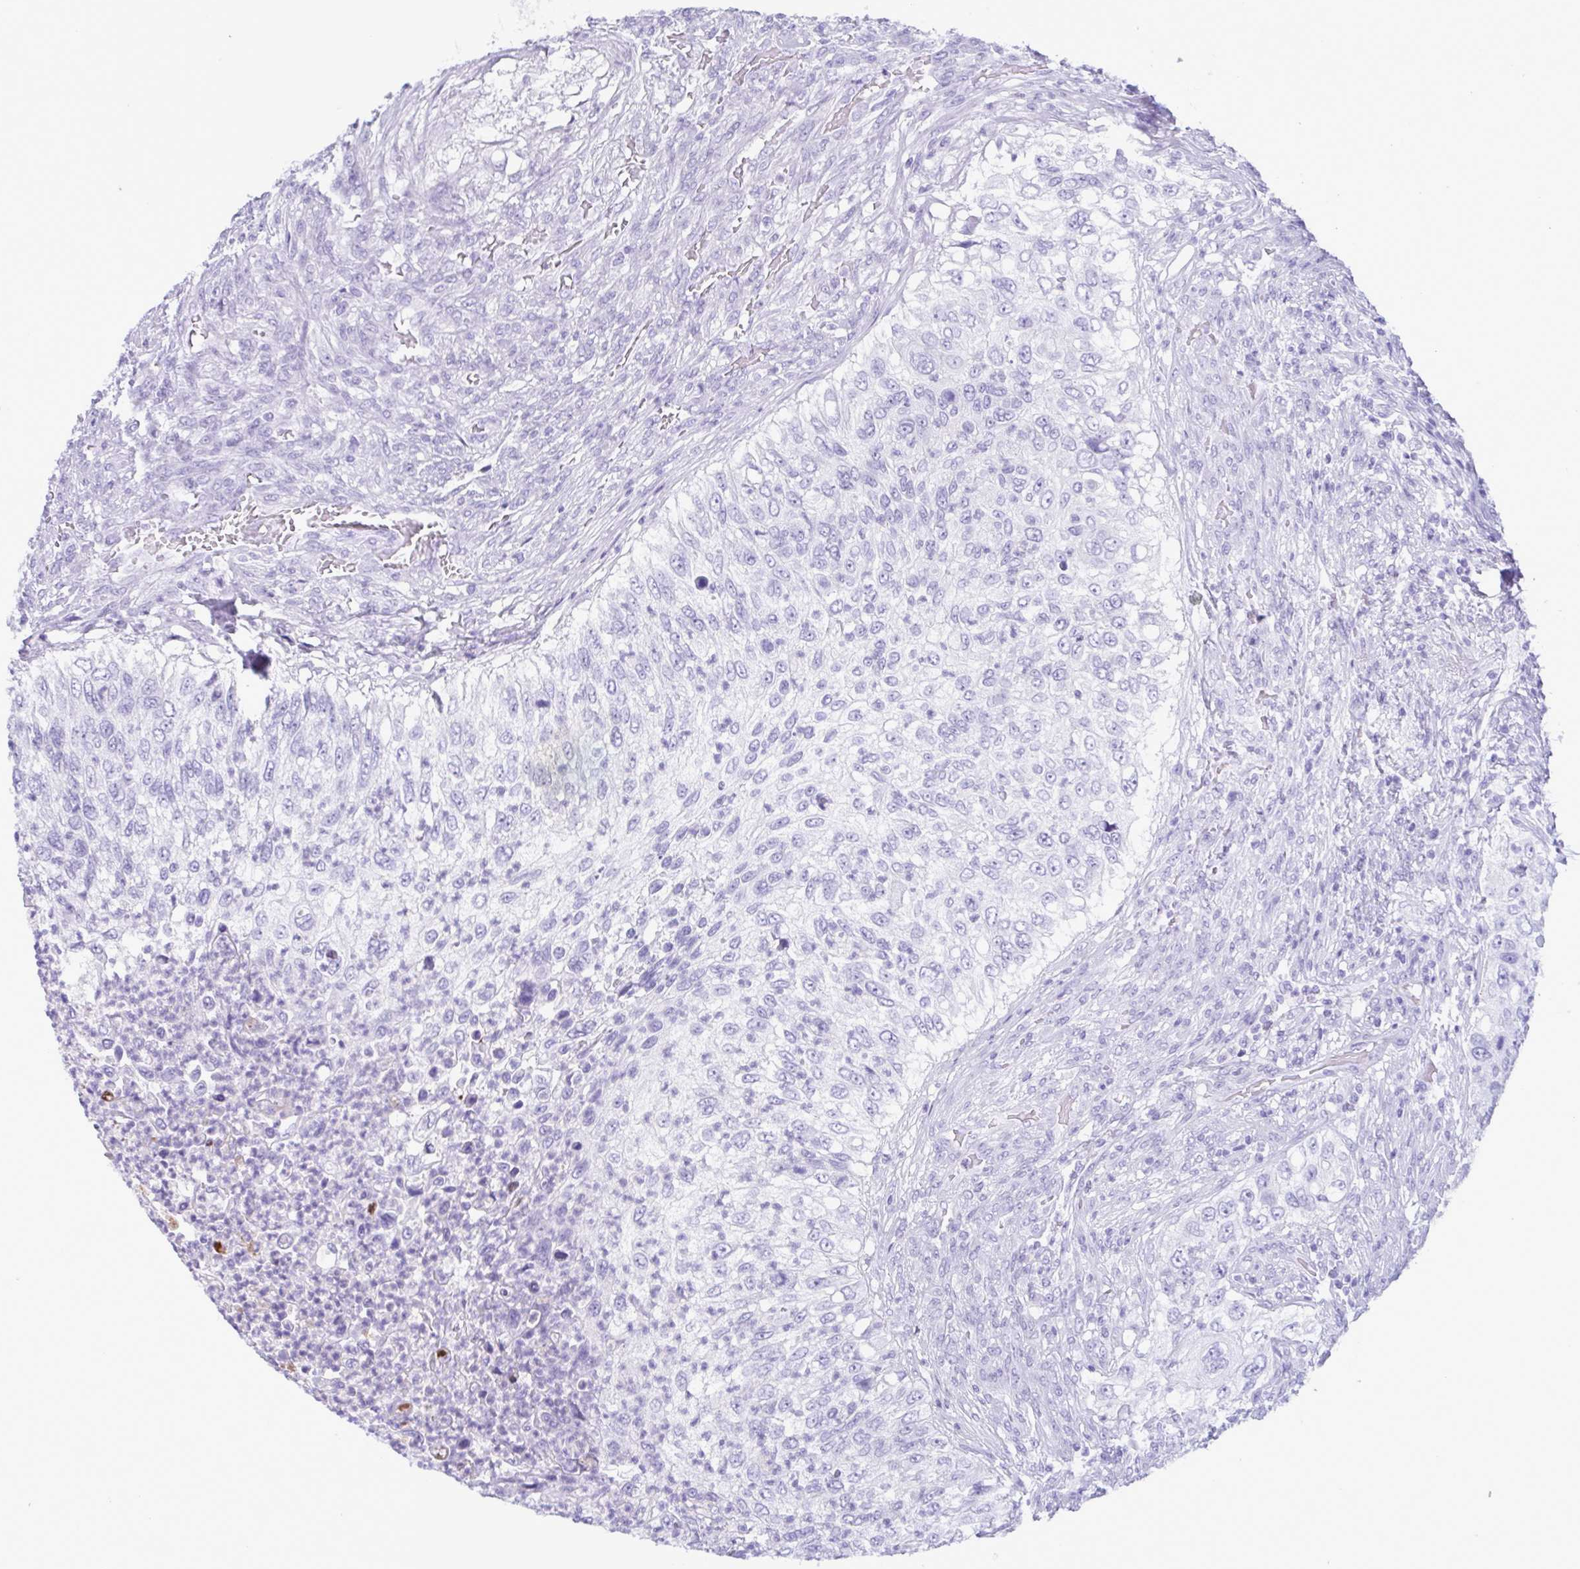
{"staining": {"intensity": "negative", "quantity": "none", "location": "none"}, "tissue": "urothelial cancer", "cell_type": "Tumor cells", "image_type": "cancer", "snomed": [{"axis": "morphology", "description": "Urothelial carcinoma, High grade"}, {"axis": "topography", "description": "Urinary bladder"}], "caption": "Immunohistochemistry (IHC) photomicrograph of urothelial carcinoma (high-grade) stained for a protein (brown), which reveals no positivity in tumor cells.", "gene": "LTF", "patient": {"sex": "female", "age": 60}}